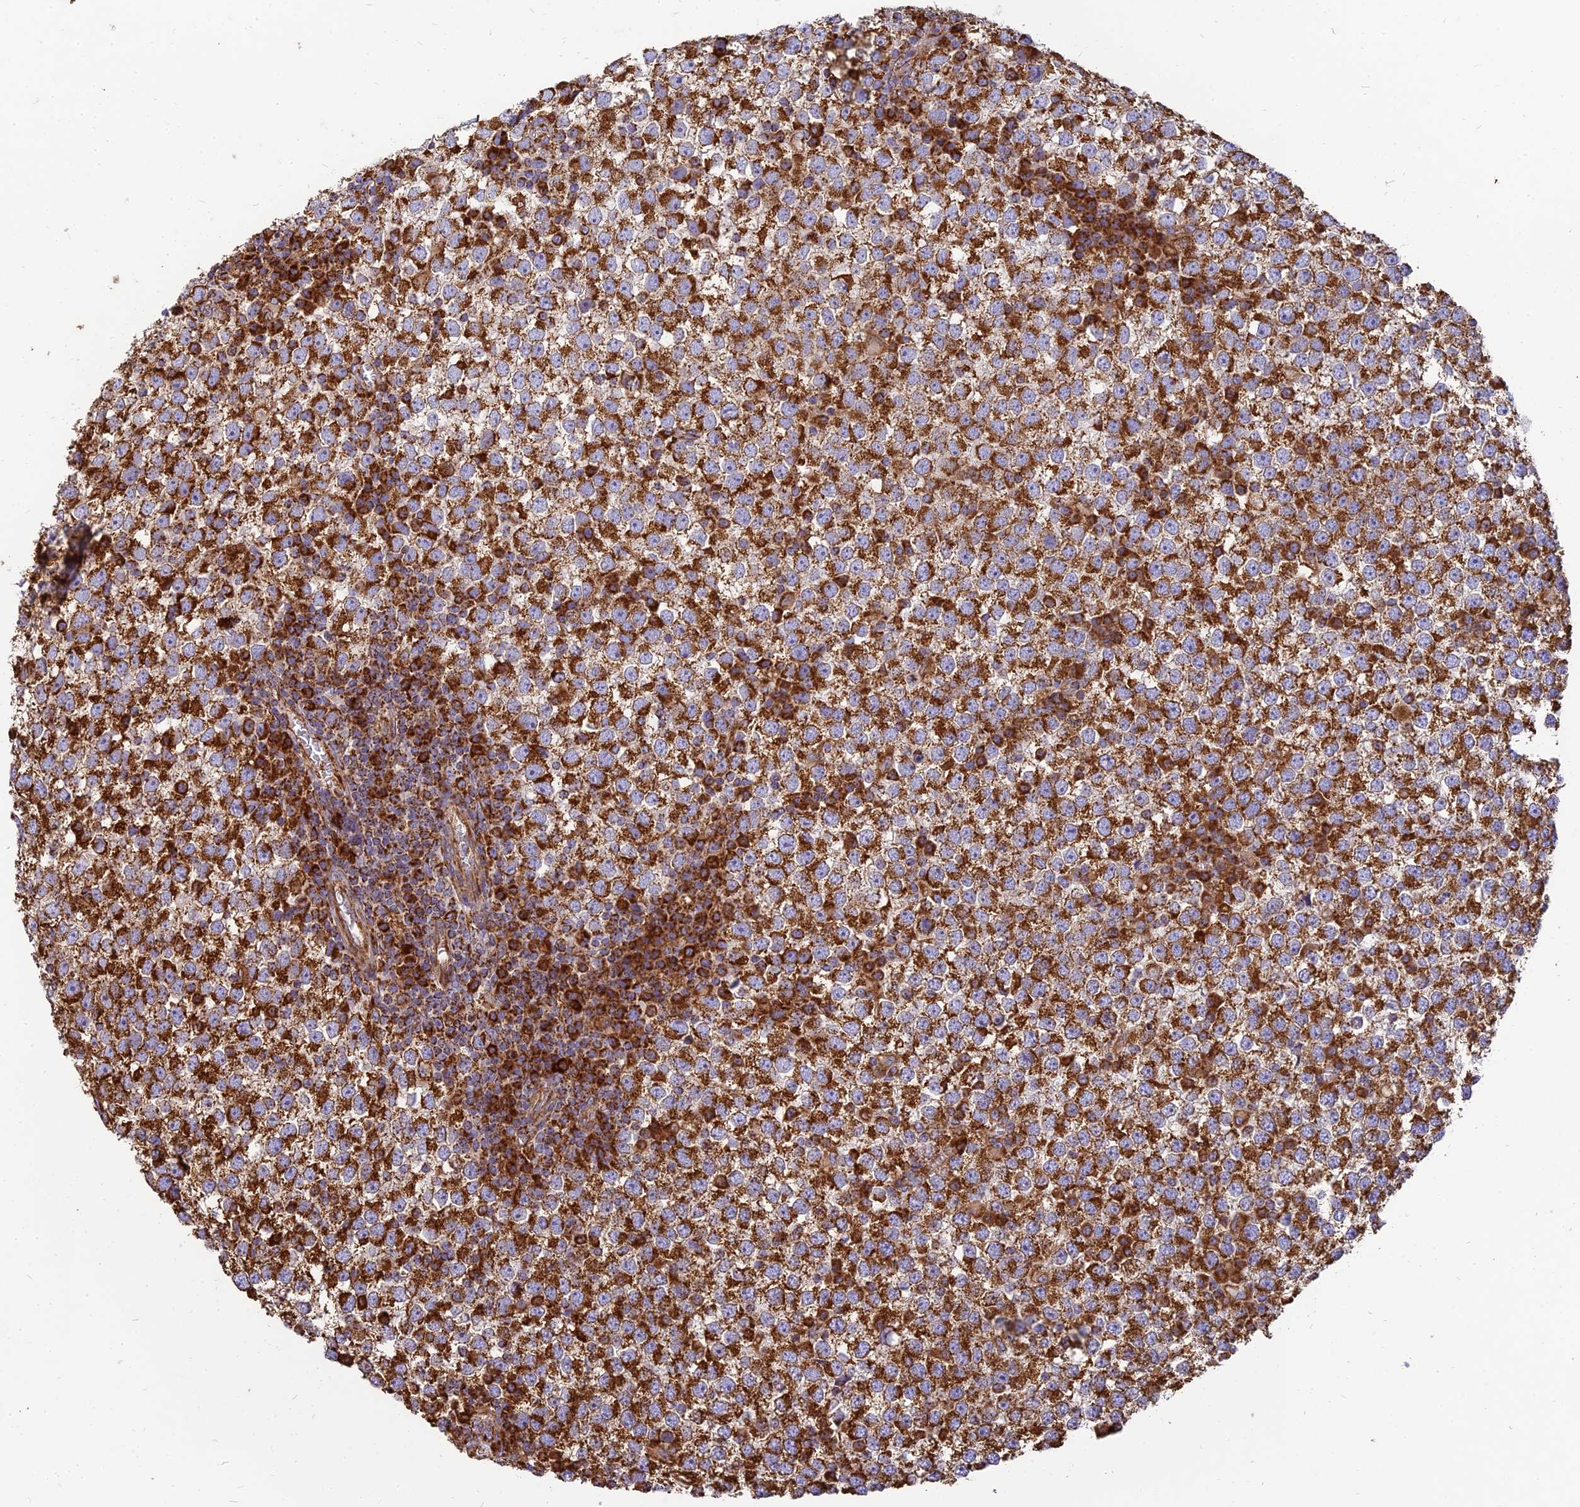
{"staining": {"intensity": "strong", "quantity": ">75%", "location": "cytoplasmic/membranous"}, "tissue": "testis cancer", "cell_type": "Tumor cells", "image_type": "cancer", "snomed": [{"axis": "morphology", "description": "Seminoma, NOS"}, {"axis": "topography", "description": "Testis"}], "caption": "Testis cancer (seminoma) stained for a protein displays strong cytoplasmic/membranous positivity in tumor cells.", "gene": "THUMPD2", "patient": {"sex": "male", "age": 65}}